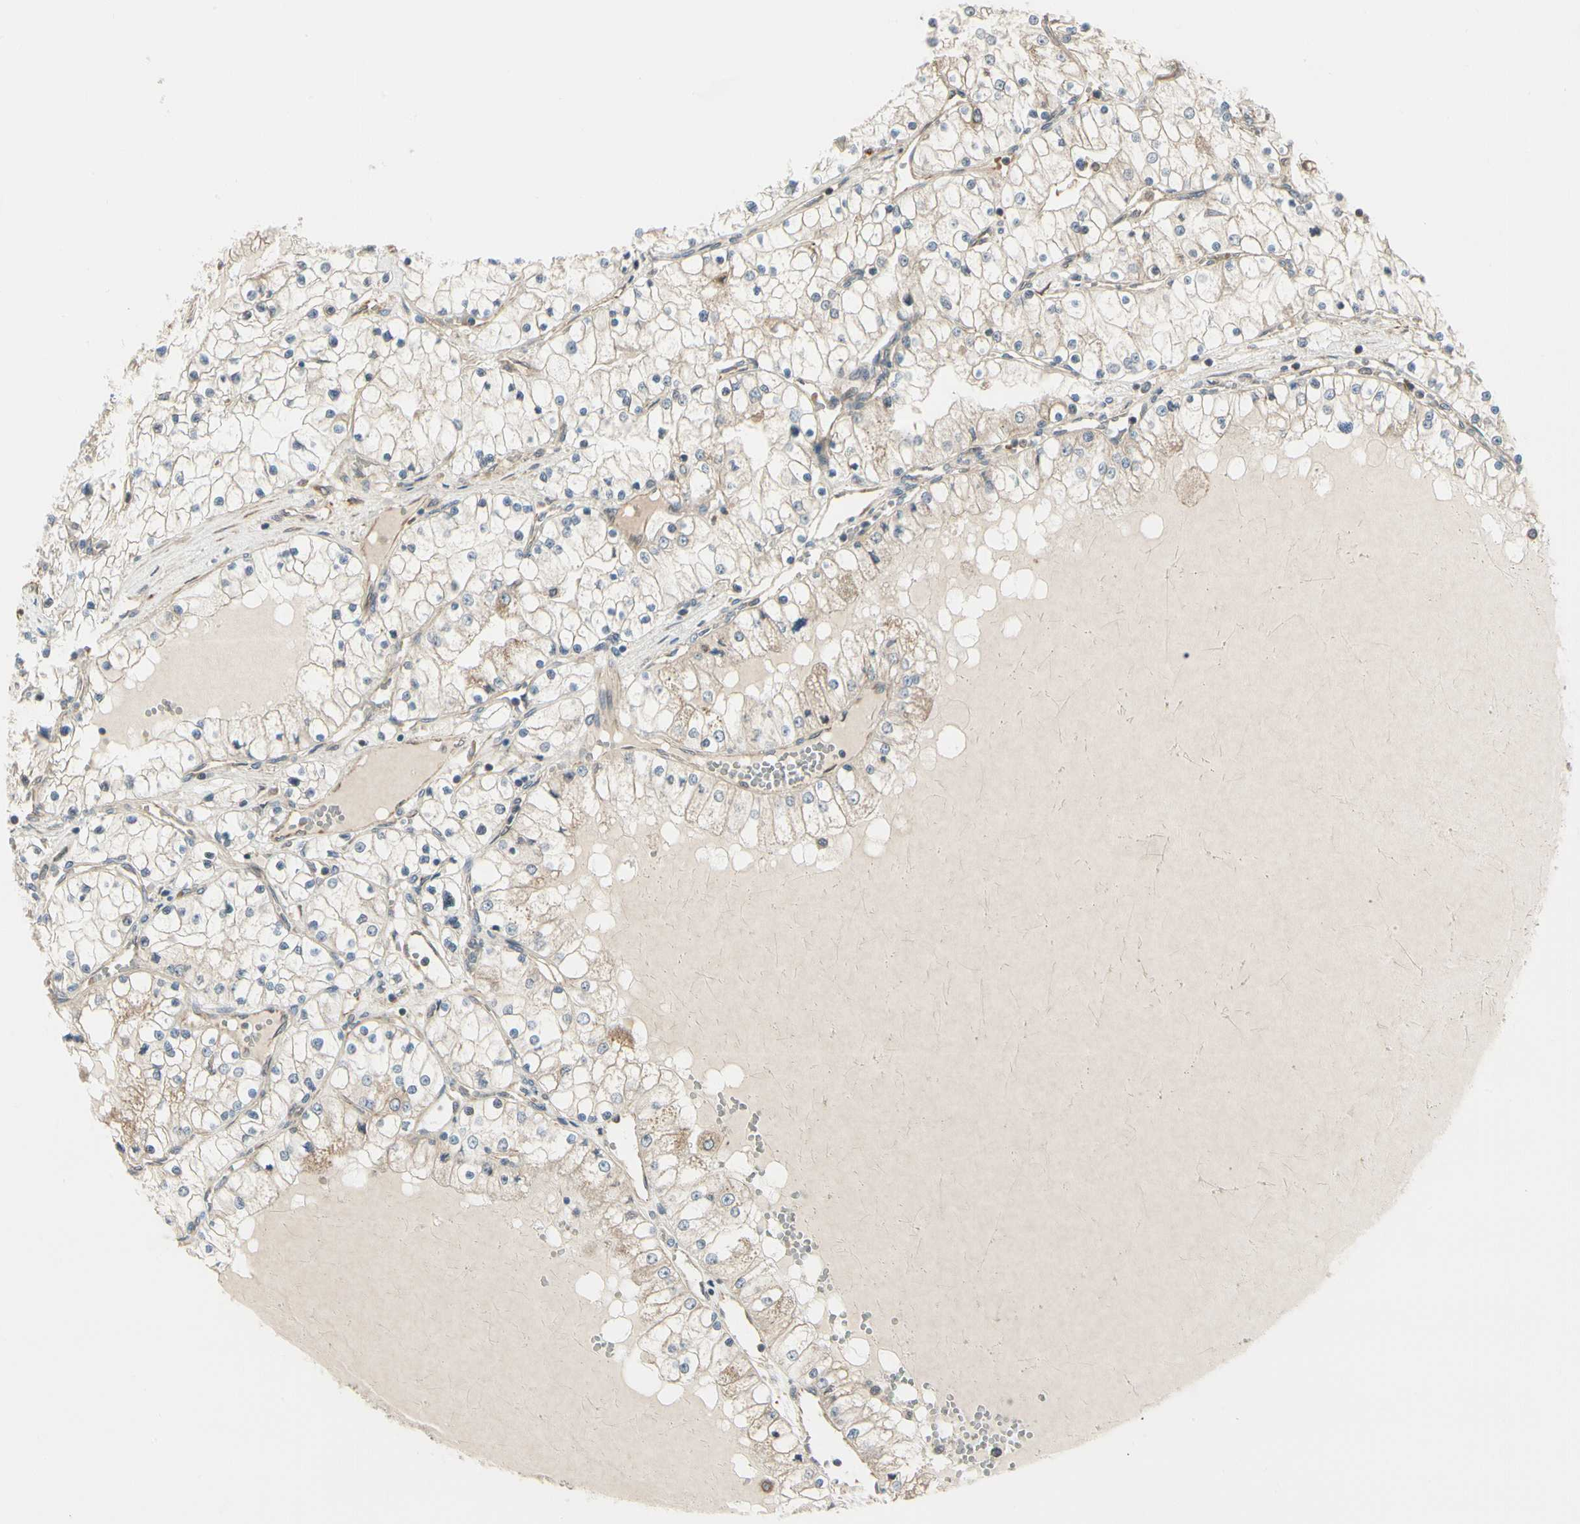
{"staining": {"intensity": "weak", "quantity": "<25%", "location": "cytoplasmic/membranous"}, "tissue": "renal cancer", "cell_type": "Tumor cells", "image_type": "cancer", "snomed": [{"axis": "morphology", "description": "Adenocarcinoma, NOS"}, {"axis": "topography", "description": "Kidney"}], "caption": "The image exhibits no staining of tumor cells in adenocarcinoma (renal). Nuclei are stained in blue.", "gene": "NUCB2", "patient": {"sex": "male", "age": 68}}